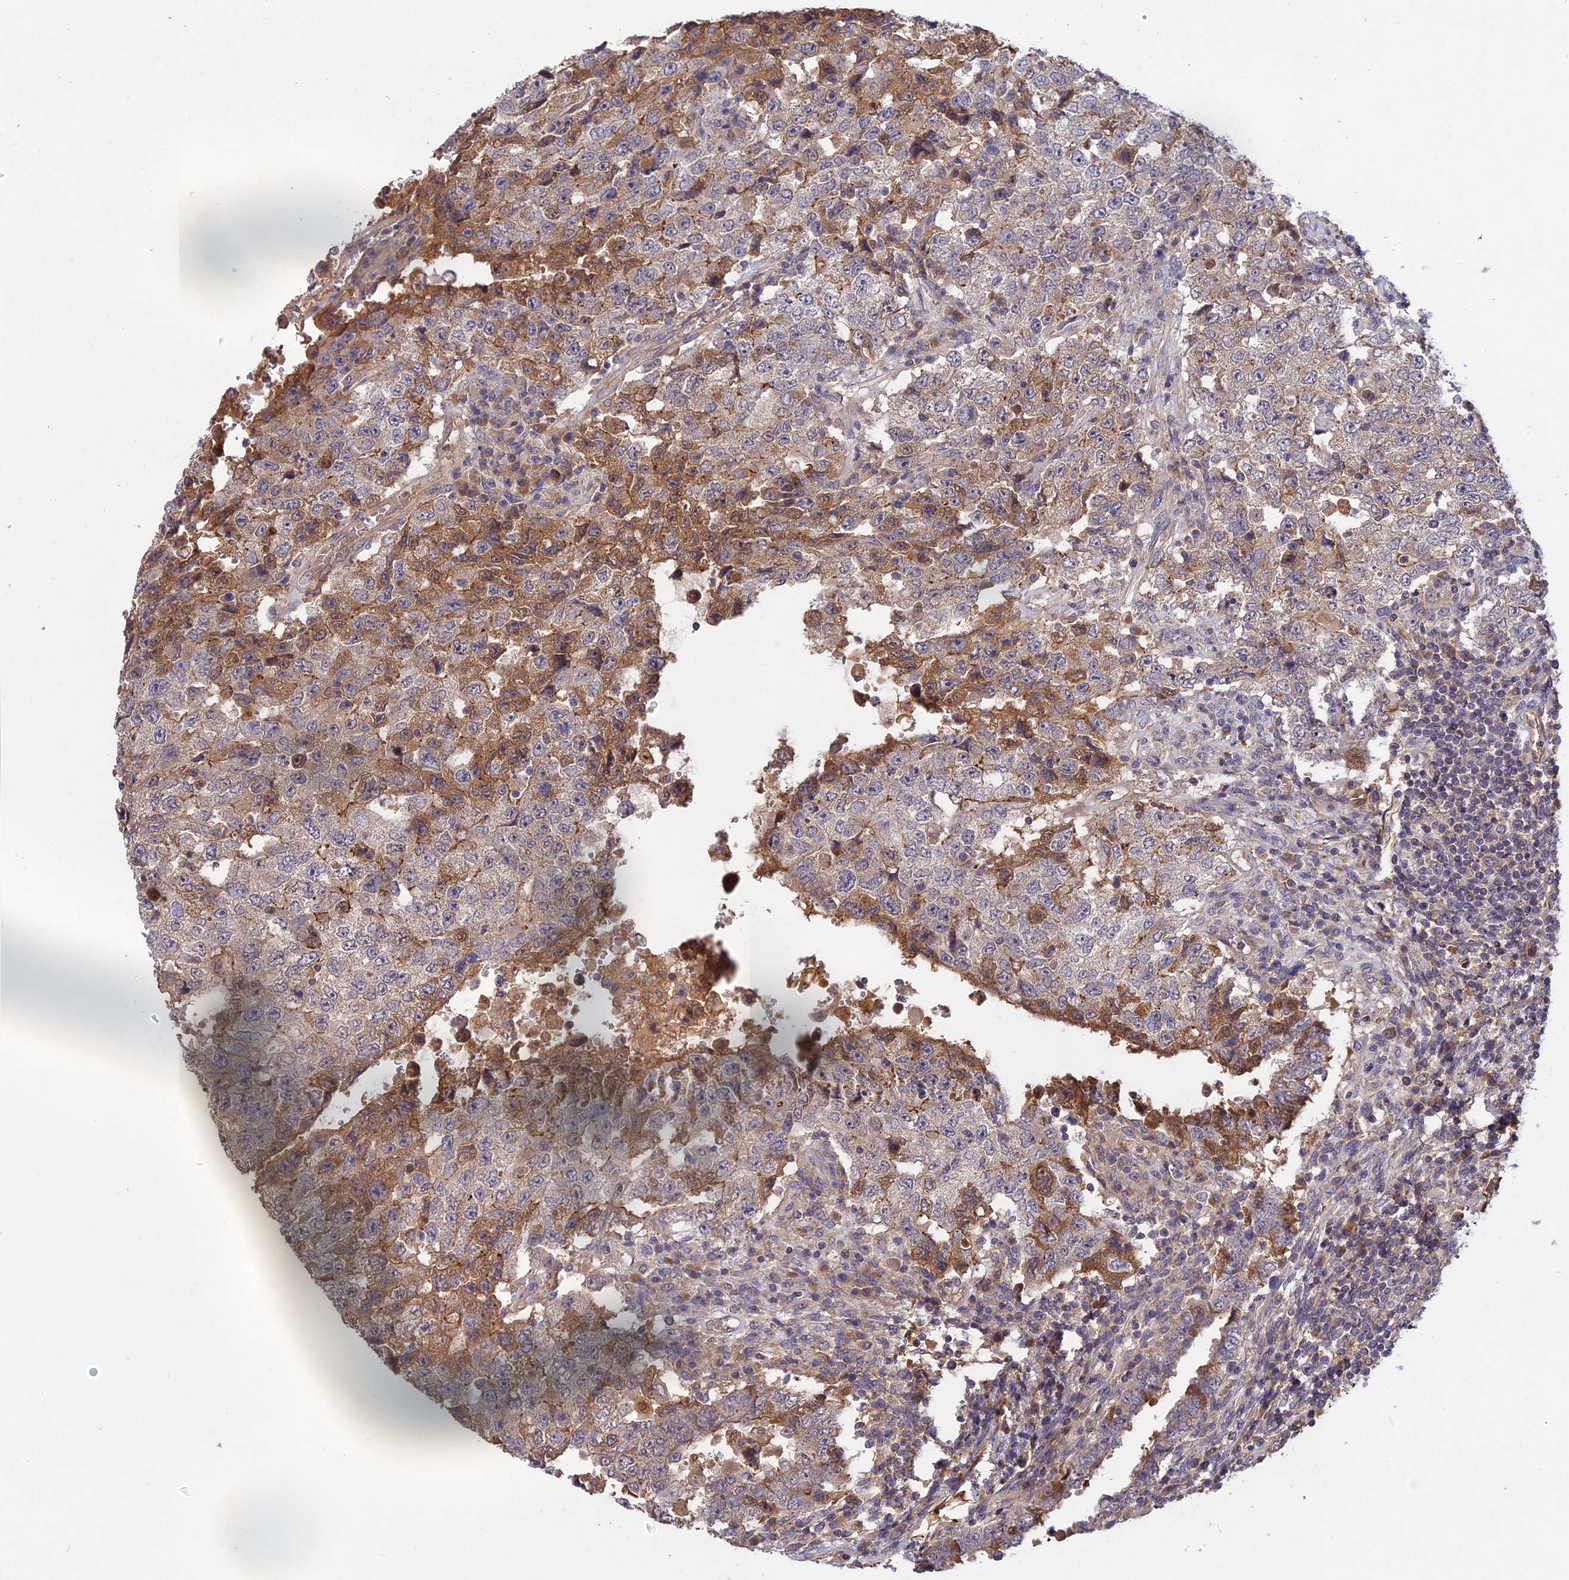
{"staining": {"intensity": "moderate", "quantity": "25%-75%", "location": "cytoplasmic/membranous"}, "tissue": "testis cancer", "cell_type": "Tumor cells", "image_type": "cancer", "snomed": [{"axis": "morphology", "description": "Carcinoma, Embryonal, NOS"}, {"axis": "topography", "description": "Testis"}], "caption": "IHC histopathology image of neoplastic tissue: testis embryonal carcinoma stained using immunohistochemistry exhibits medium levels of moderate protein expression localized specifically in the cytoplasmic/membranous of tumor cells, appearing as a cytoplasmic/membranous brown color.", "gene": "ADO", "patient": {"sex": "male", "age": 26}}